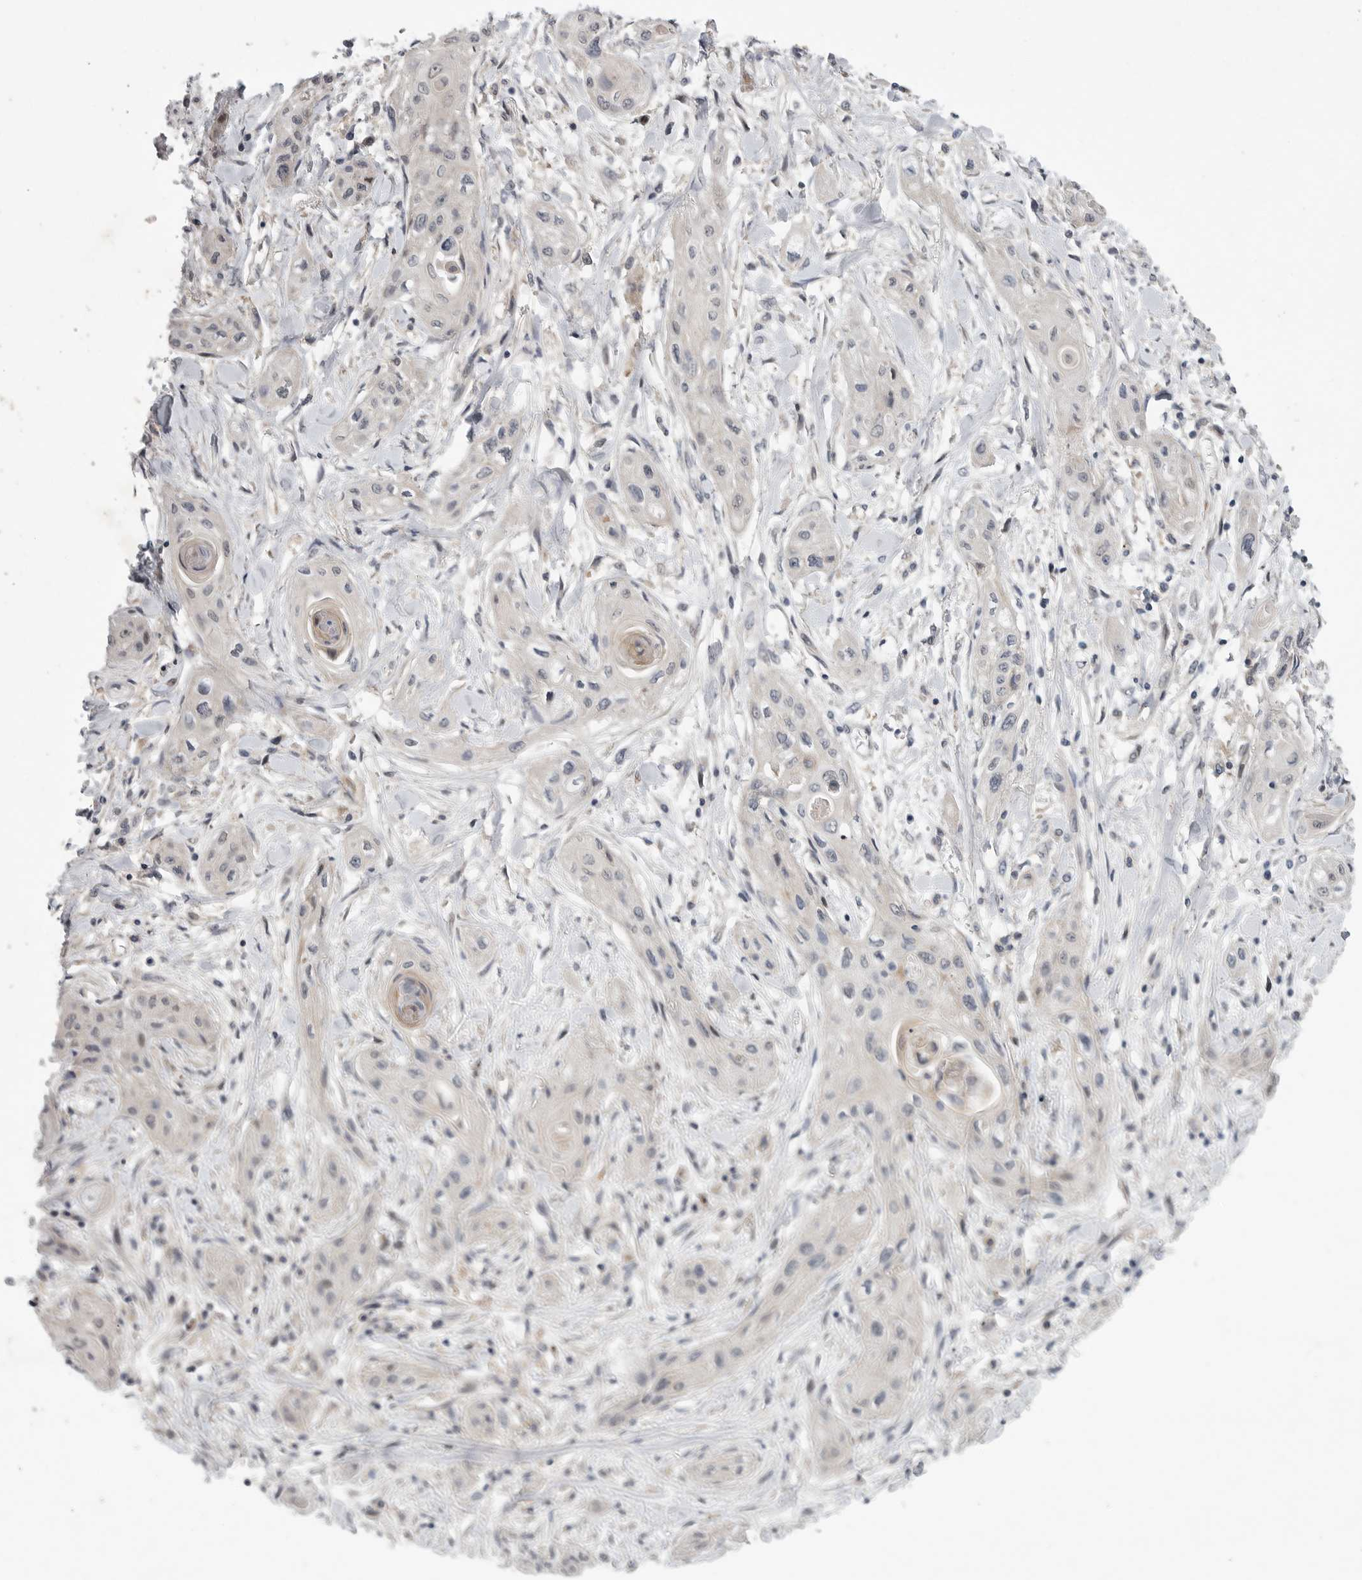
{"staining": {"intensity": "negative", "quantity": "none", "location": "none"}, "tissue": "lung cancer", "cell_type": "Tumor cells", "image_type": "cancer", "snomed": [{"axis": "morphology", "description": "Squamous cell carcinoma, NOS"}, {"axis": "topography", "description": "Lung"}], "caption": "Tumor cells are negative for brown protein staining in lung cancer.", "gene": "FBXO43", "patient": {"sex": "female", "age": 47}}